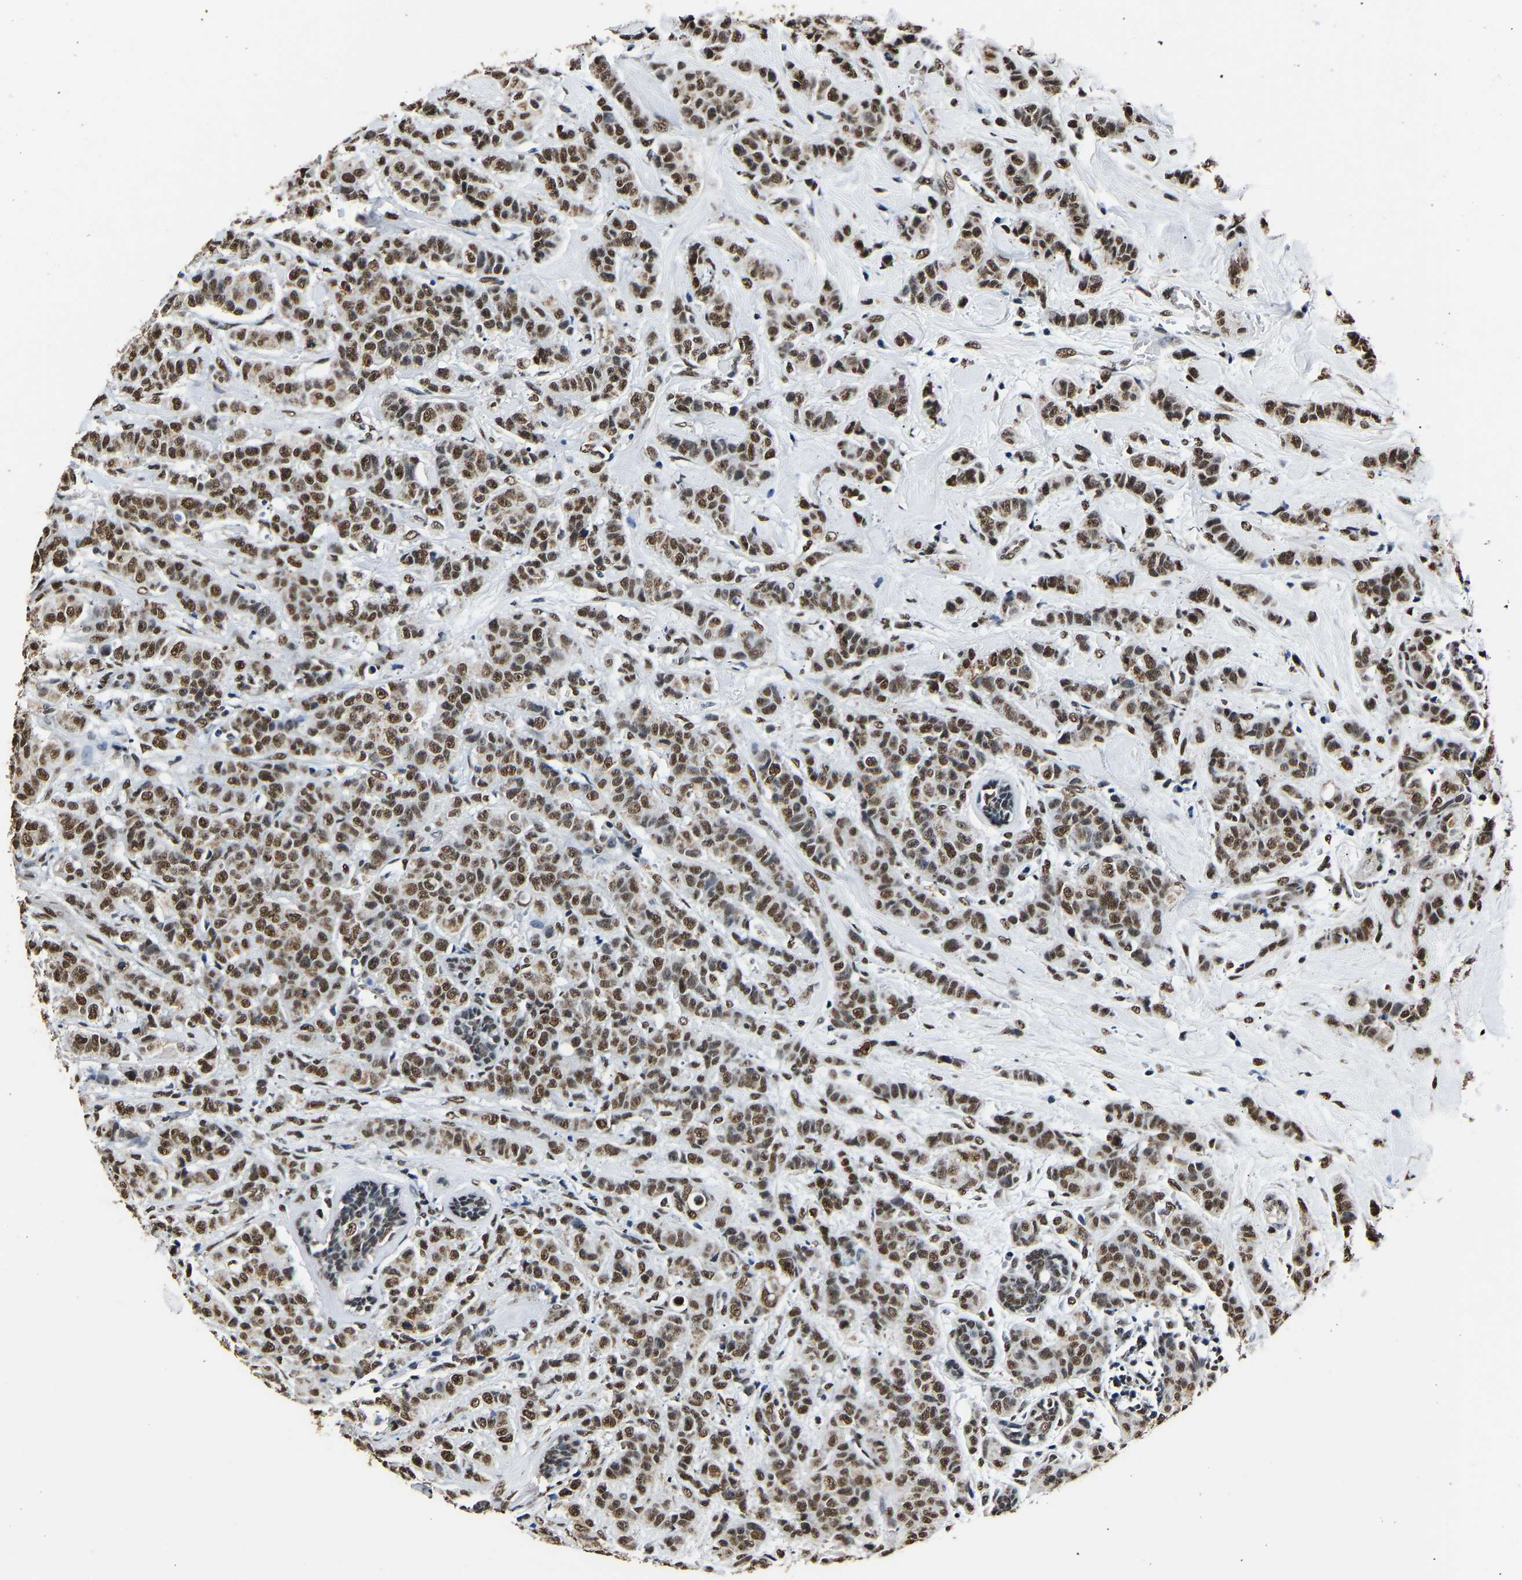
{"staining": {"intensity": "strong", "quantity": ">75%", "location": "nuclear"}, "tissue": "breast cancer", "cell_type": "Tumor cells", "image_type": "cancer", "snomed": [{"axis": "morphology", "description": "Normal tissue, NOS"}, {"axis": "morphology", "description": "Duct carcinoma"}, {"axis": "topography", "description": "Breast"}], "caption": "Breast cancer (invasive ductal carcinoma) was stained to show a protein in brown. There is high levels of strong nuclear expression in approximately >75% of tumor cells.", "gene": "SAFB", "patient": {"sex": "female", "age": 40}}